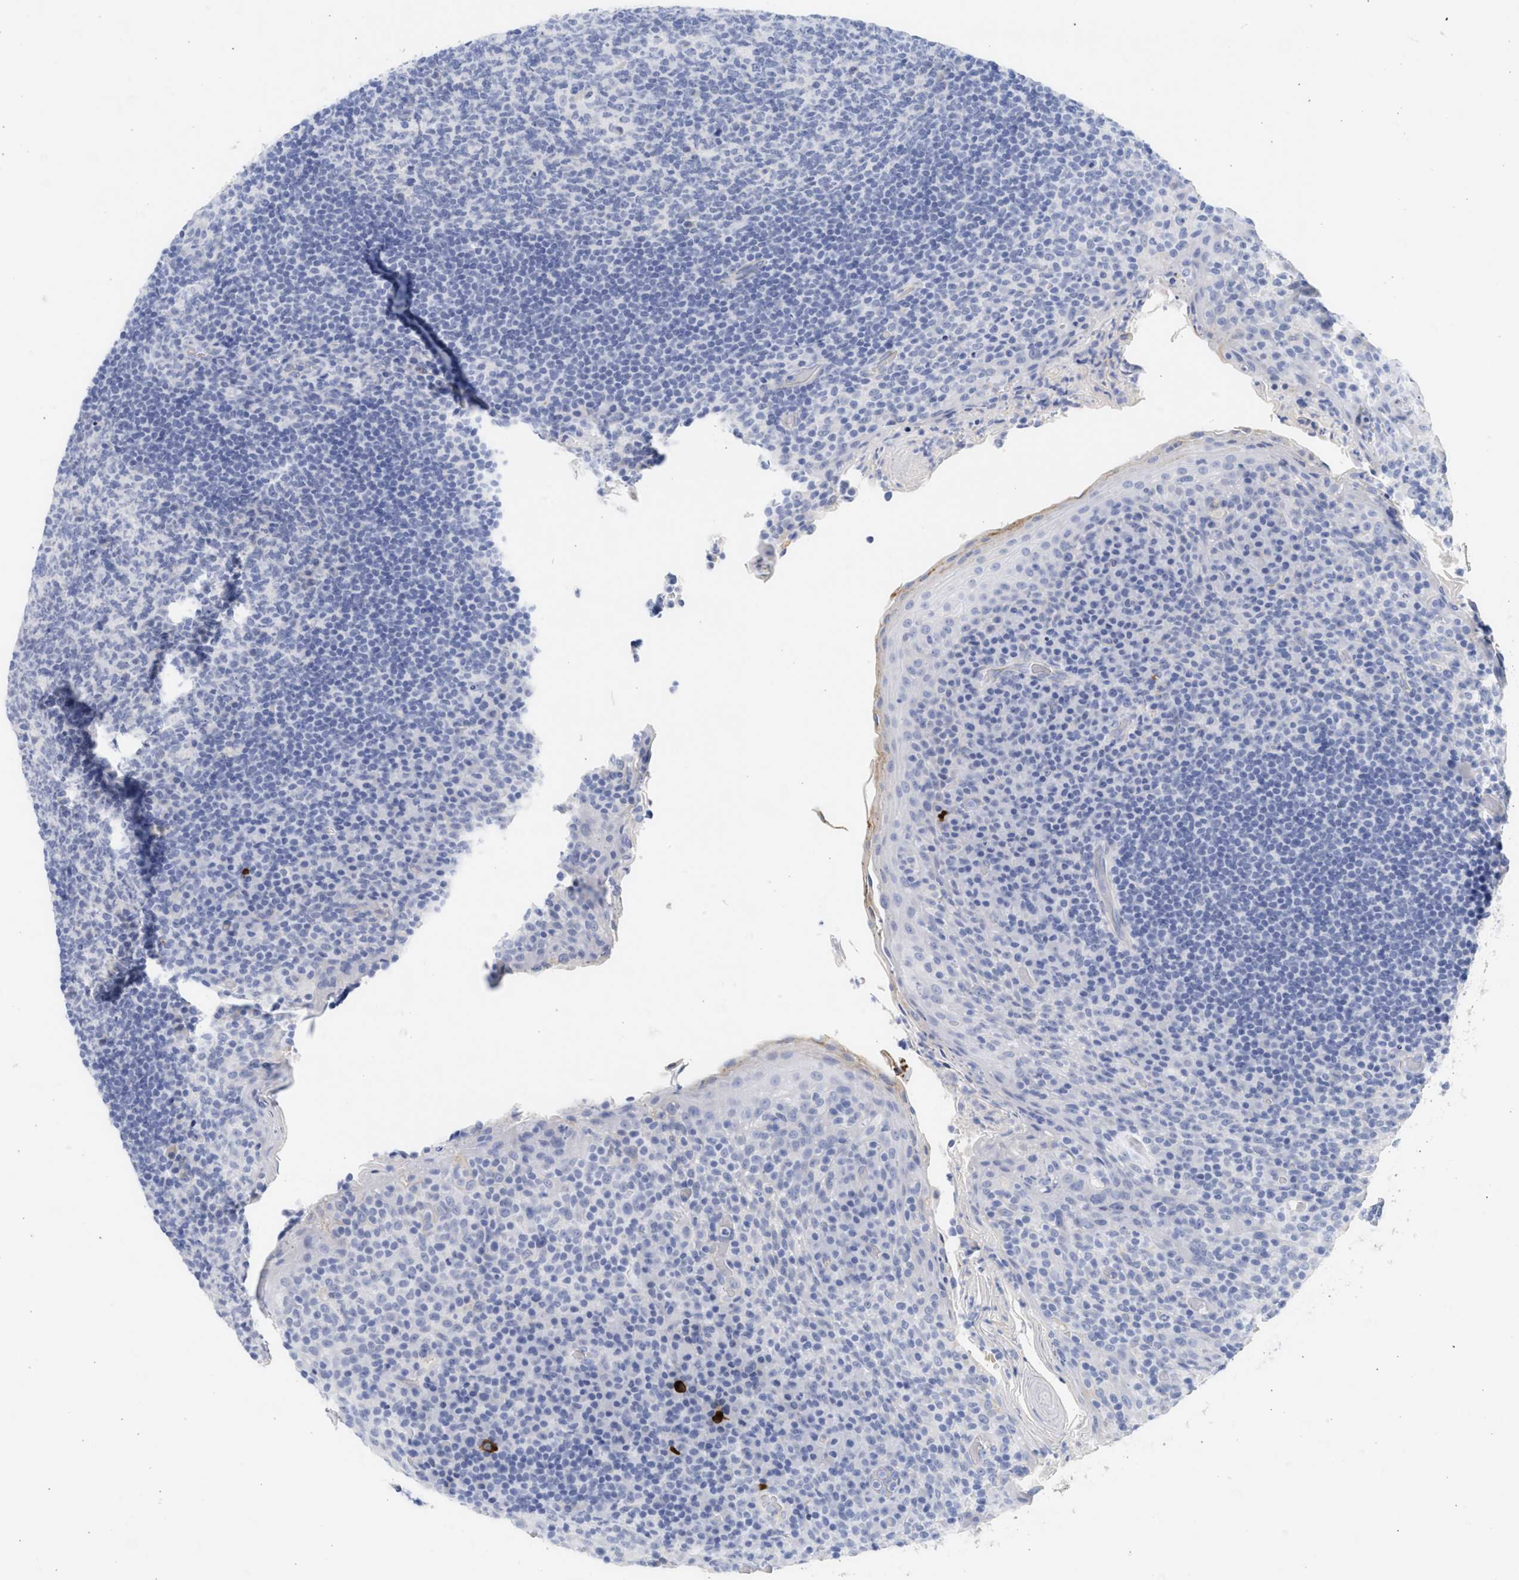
{"staining": {"intensity": "negative", "quantity": "none", "location": "none"}, "tissue": "tonsil", "cell_type": "Germinal center cells", "image_type": "normal", "snomed": [{"axis": "morphology", "description": "Normal tissue, NOS"}, {"axis": "topography", "description": "Tonsil"}], "caption": "IHC photomicrograph of benign tonsil: human tonsil stained with DAB (3,3'-diaminobenzidine) exhibits no significant protein expression in germinal center cells.", "gene": "SPATA3", "patient": {"sex": "male", "age": 17}}